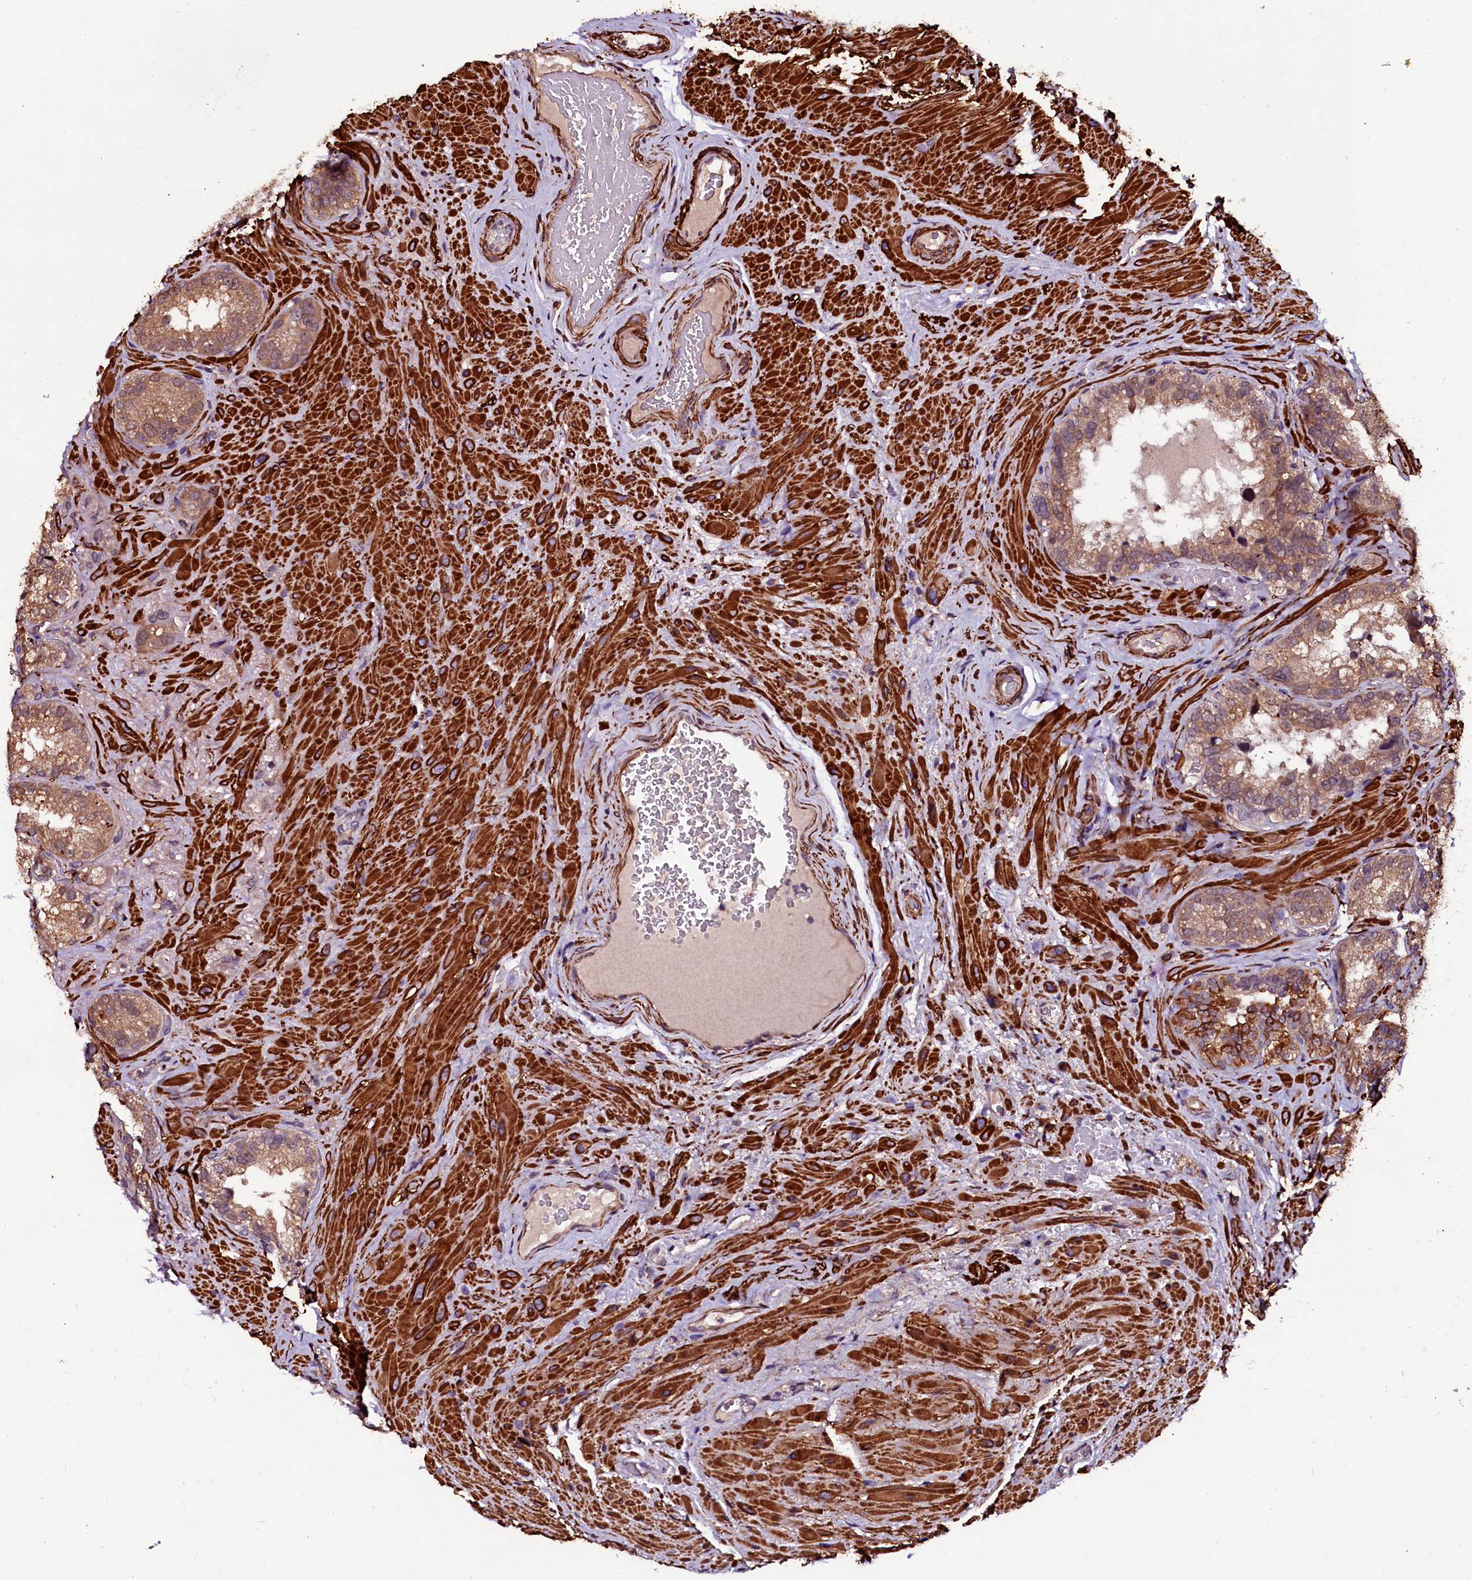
{"staining": {"intensity": "moderate", "quantity": ">75%", "location": "cytoplasmic/membranous"}, "tissue": "seminal vesicle", "cell_type": "Glandular cells", "image_type": "normal", "snomed": [{"axis": "morphology", "description": "Normal tissue, NOS"}, {"axis": "topography", "description": "Seminal veicle"}, {"axis": "topography", "description": "Peripheral nerve tissue"}], "caption": "The immunohistochemical stain labels moderate cytoplasmic/membranous staining in glandular cells of unremarkable seminal vesicle.", "gene": "N4BP1", "patient": {"sex": "male", "age": 67}}